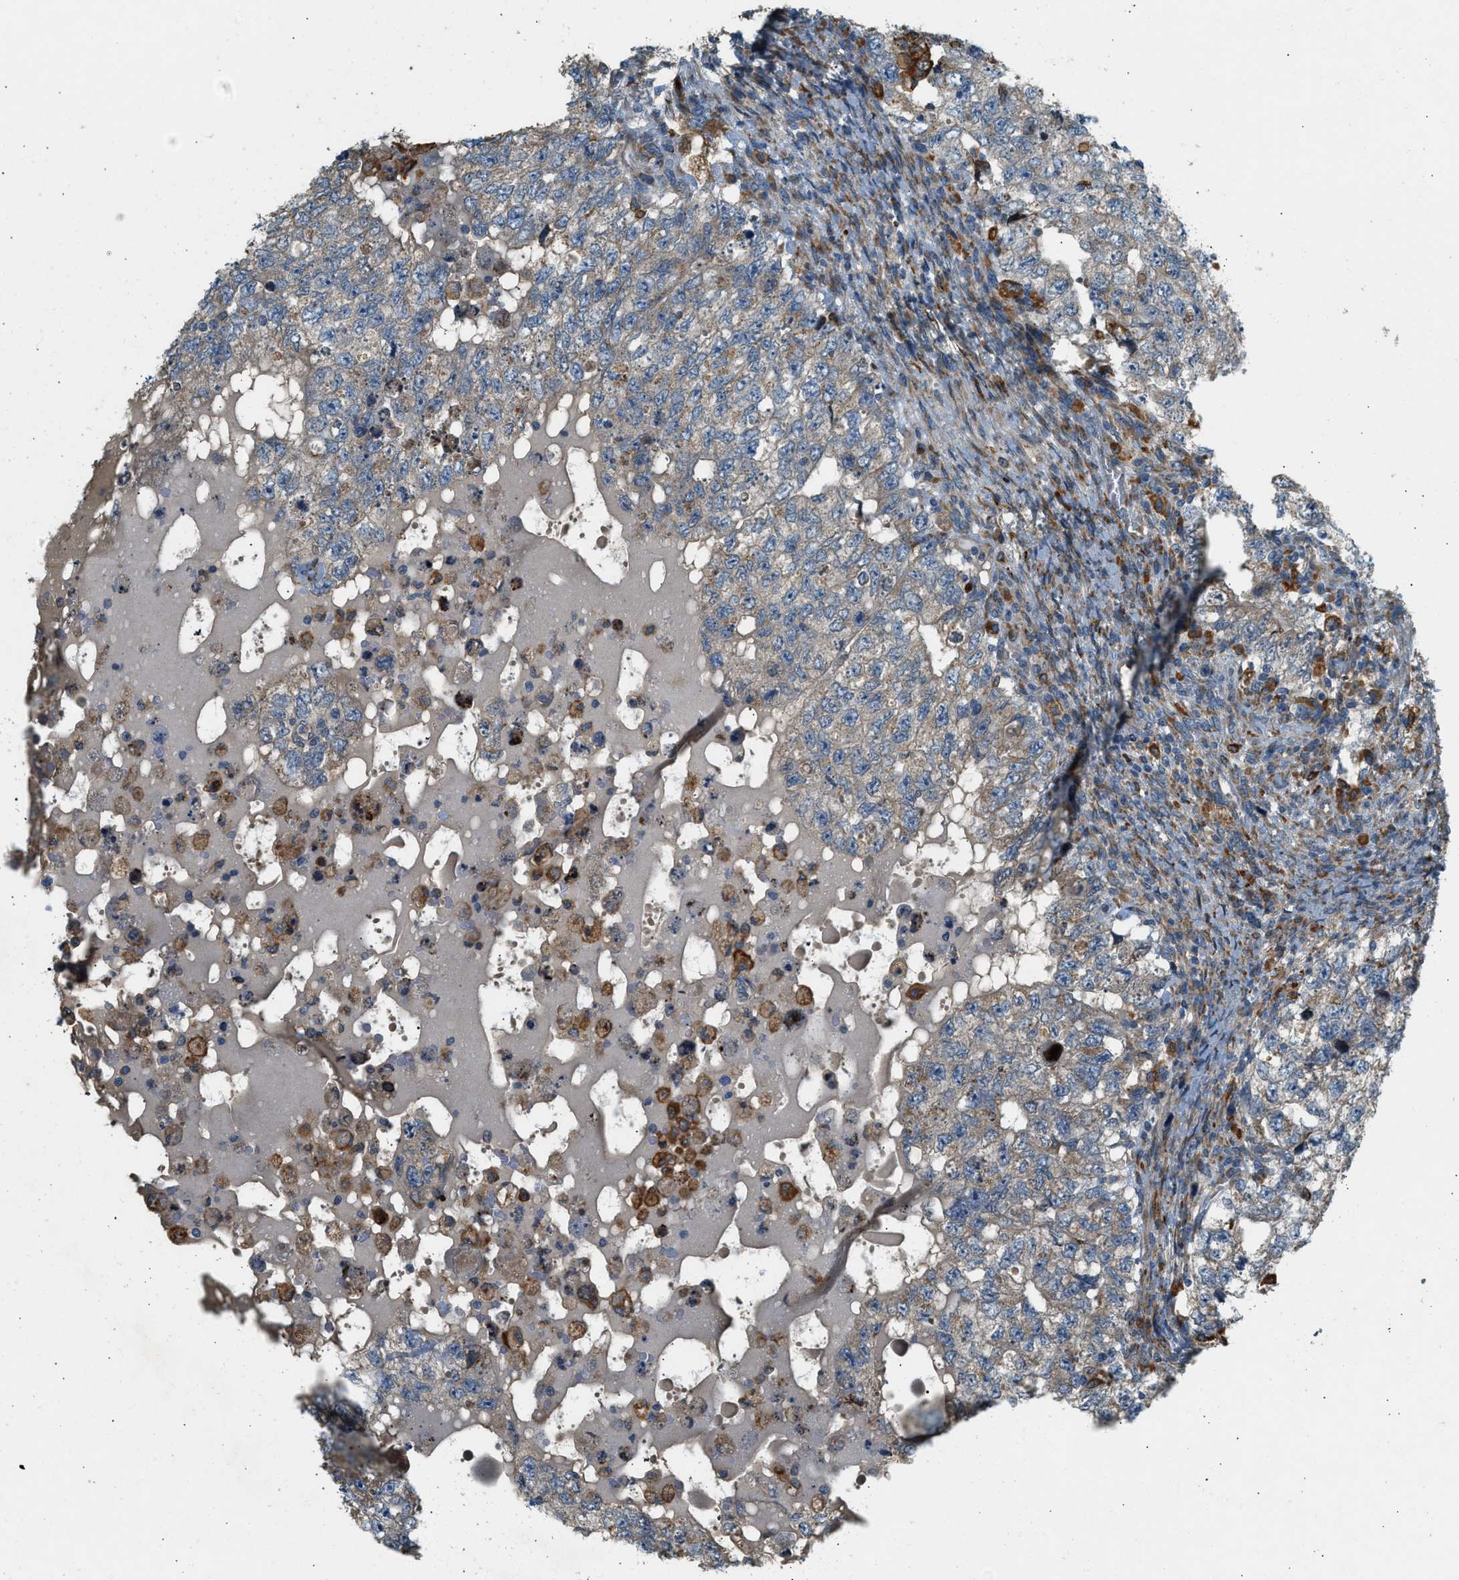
{"staining": {"intensity": "weak", "quantity": ">75%", "location": "cytoplasmic/membranous"}, "tissue": "testis cancer", "cell_type": "Tumor cells", "image_type": "cancer", "snomed": [{"axis": "morphology", "description": "Carcinoma, Embryonal, NOS"}, {"axis": "topography", "description": "Testis"}], "caption": "Immunohistochemical staining of testis embryonal carcinoma reveals low levels of weak cytoplasmic/membranous staining in about >75% of tumor cells.", "gene": "CTSB", "patient": {"sex": "male", "age": 36}}